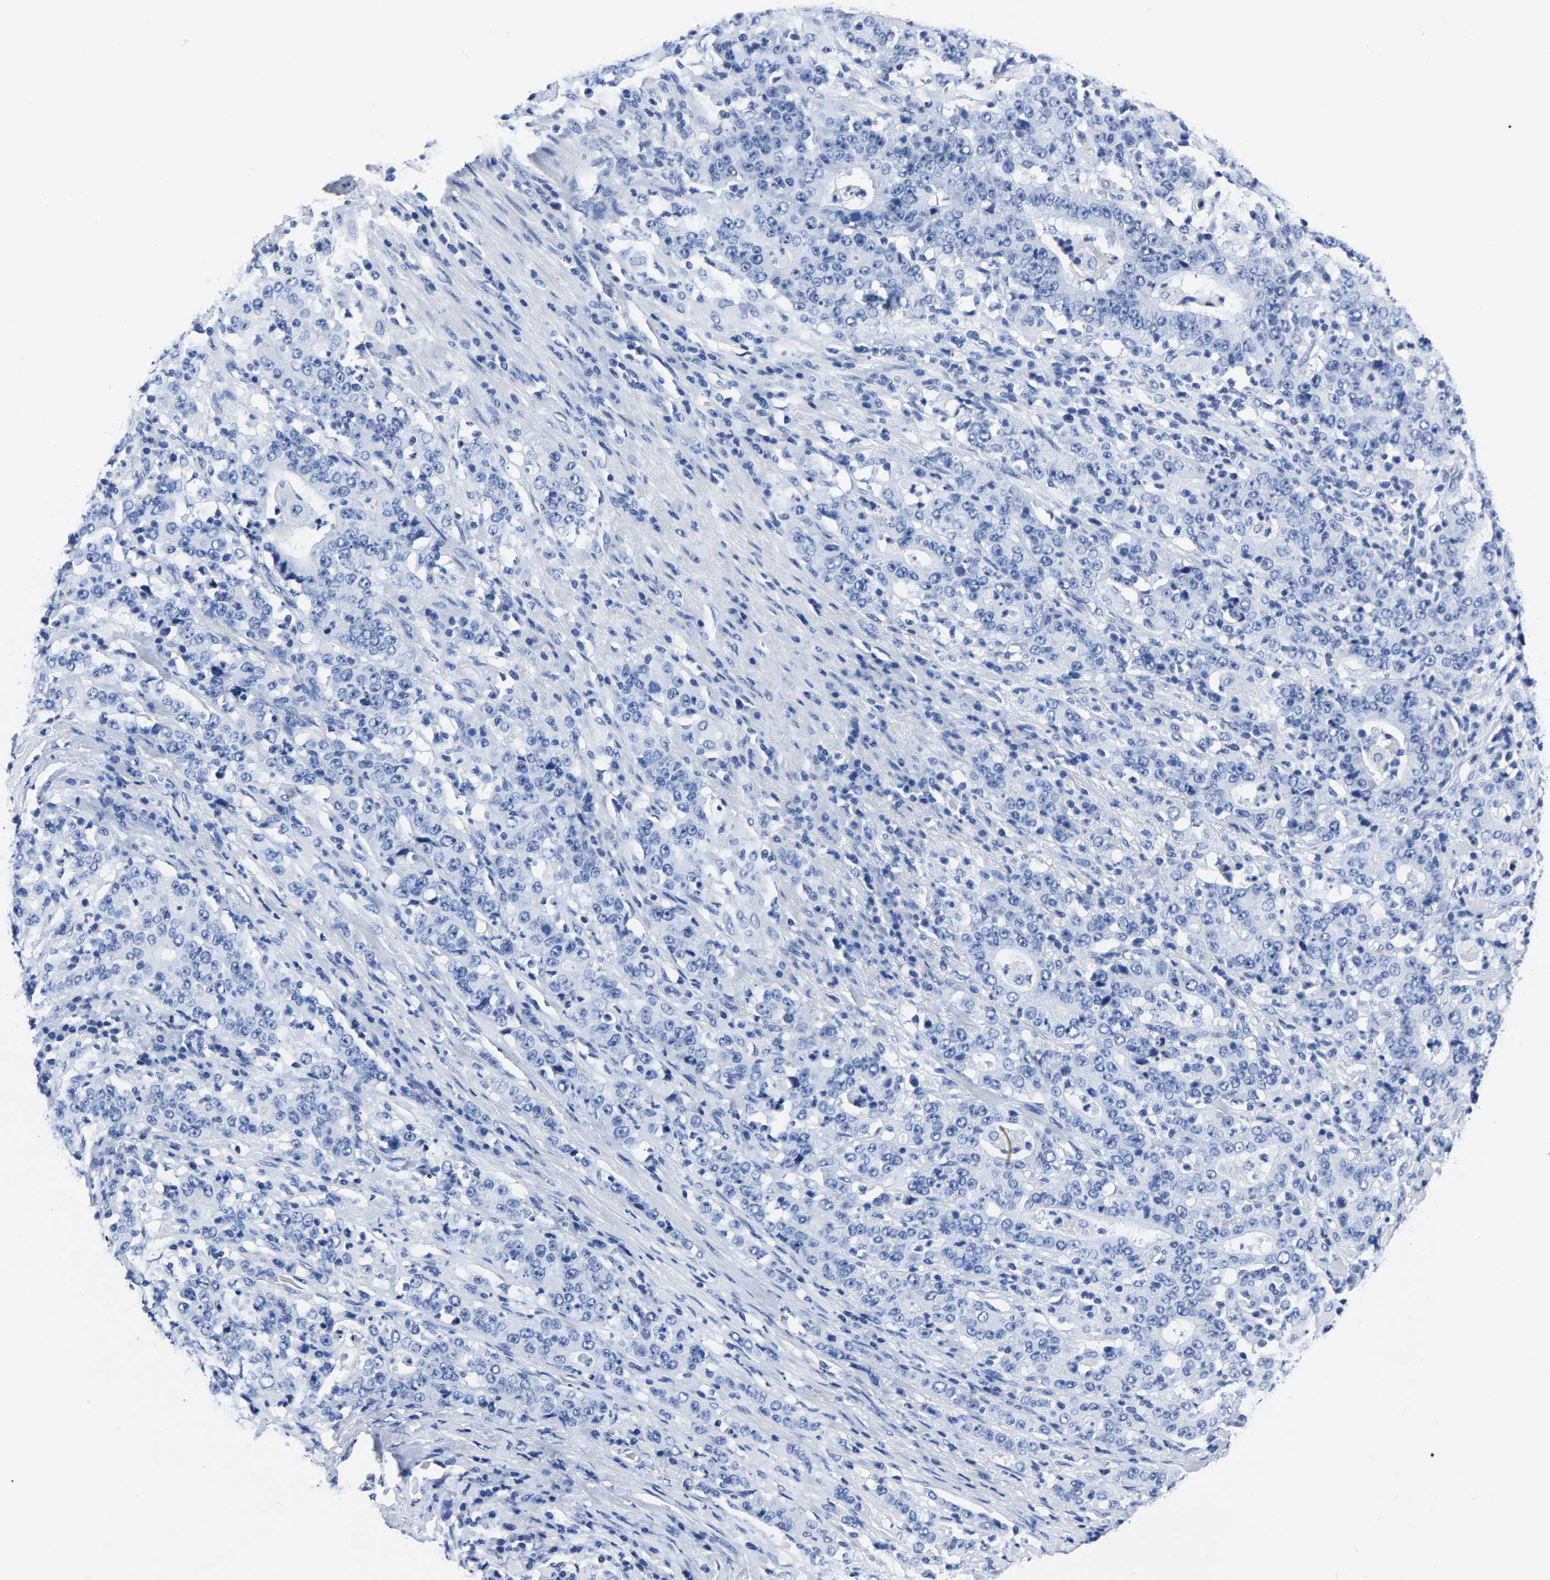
{"staining": {"intensity": "negative", "quantity": "none", "location": "none"}, "tissue": "stomach cancer", "cell_type": "Tumor cells", "image_type": "cancer", "snomed": [{"axis": "morphology", "description": "Normal tissue, NOS"}, {"axis": "morphology", "description": "Adenocarcinoma, NOS"}, {"axis": "topography", "description": "Stomach, upper"}, {"axis": "topography", "description": "Stomach"}], "caption": "Immunohistochemistry image of stomach cancer (adenocarcinoma) stained for a protein (brown), which reveals no positivity in tumor cells.", "gene": "IMPG2", "patient": {"sex": "male", "age": 59}}